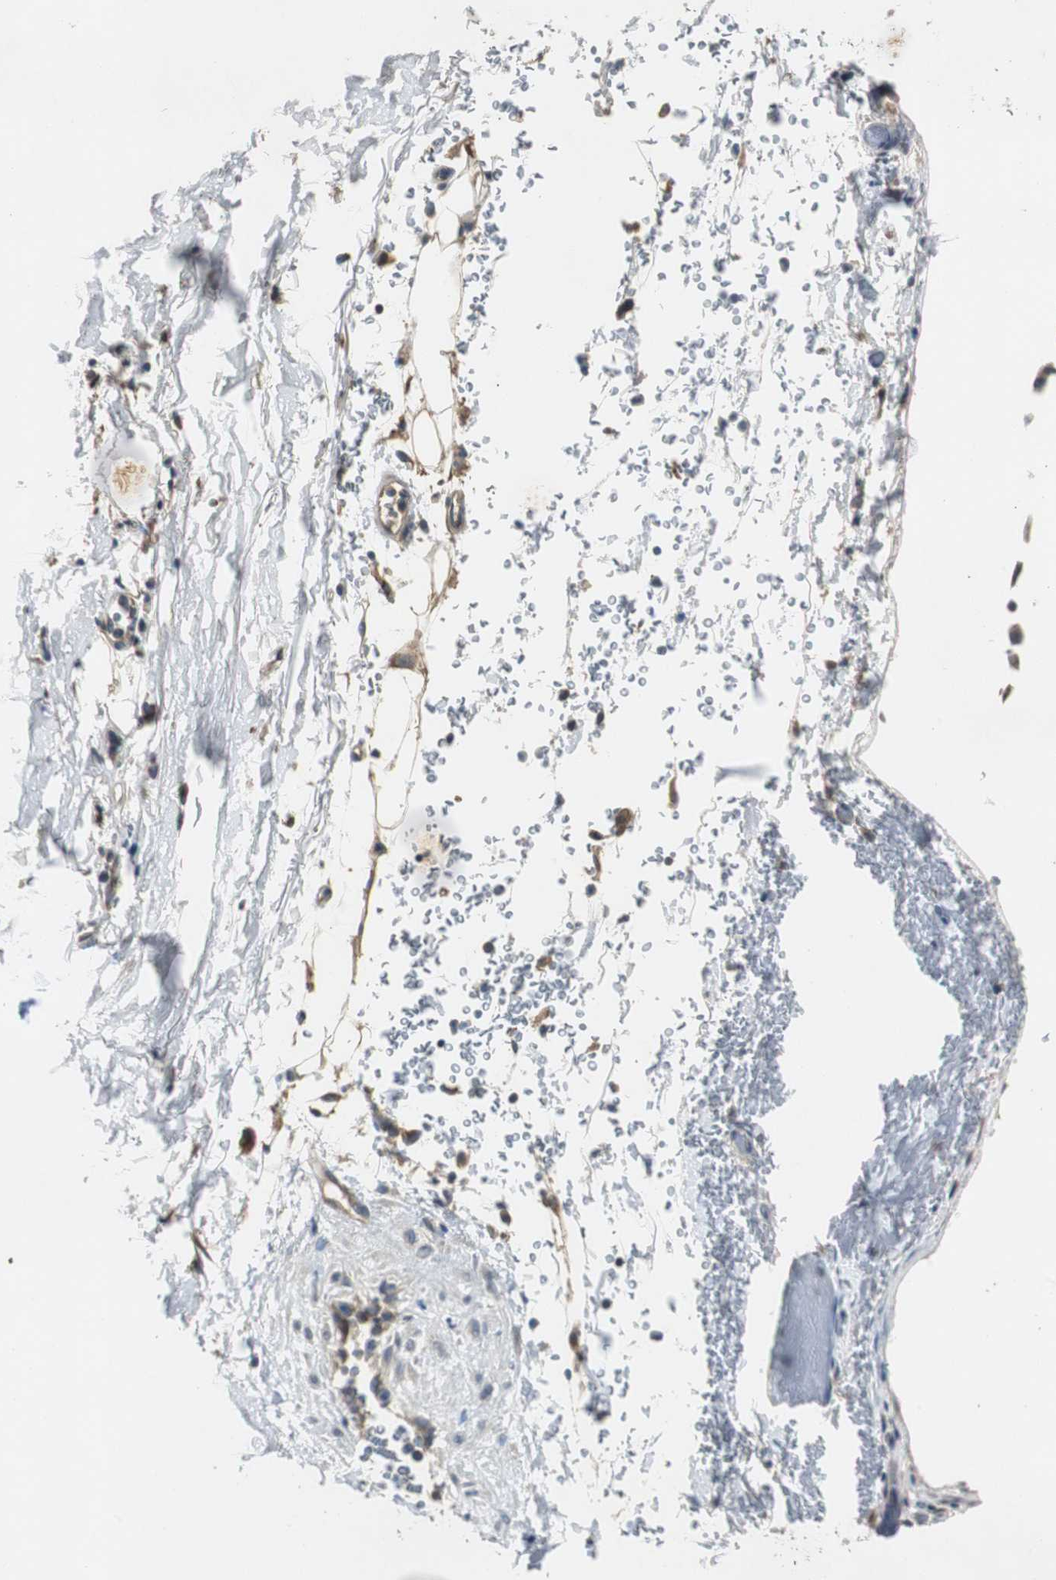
{"staining": {"intensity": "negative", "quantity": "none", "location": "none"}, "tissue": "adipose tissue", "cell_type": "Adipocytes", "image_type": "normal", "snomed": [{"axis": "morphology", "description": "Normal tissue, NOS"}, {"axis": "topography", "description": "Cartilage tissue"}, {"axis": "topography", "description": "Bronchus"}], "caption": "The immunohistochemistry (IHC) photomicrograph has no significant positivity in adipocytes of adipose tissue.", "gene": "MYT1", "patient": {"sex": "female", "age": 73}}